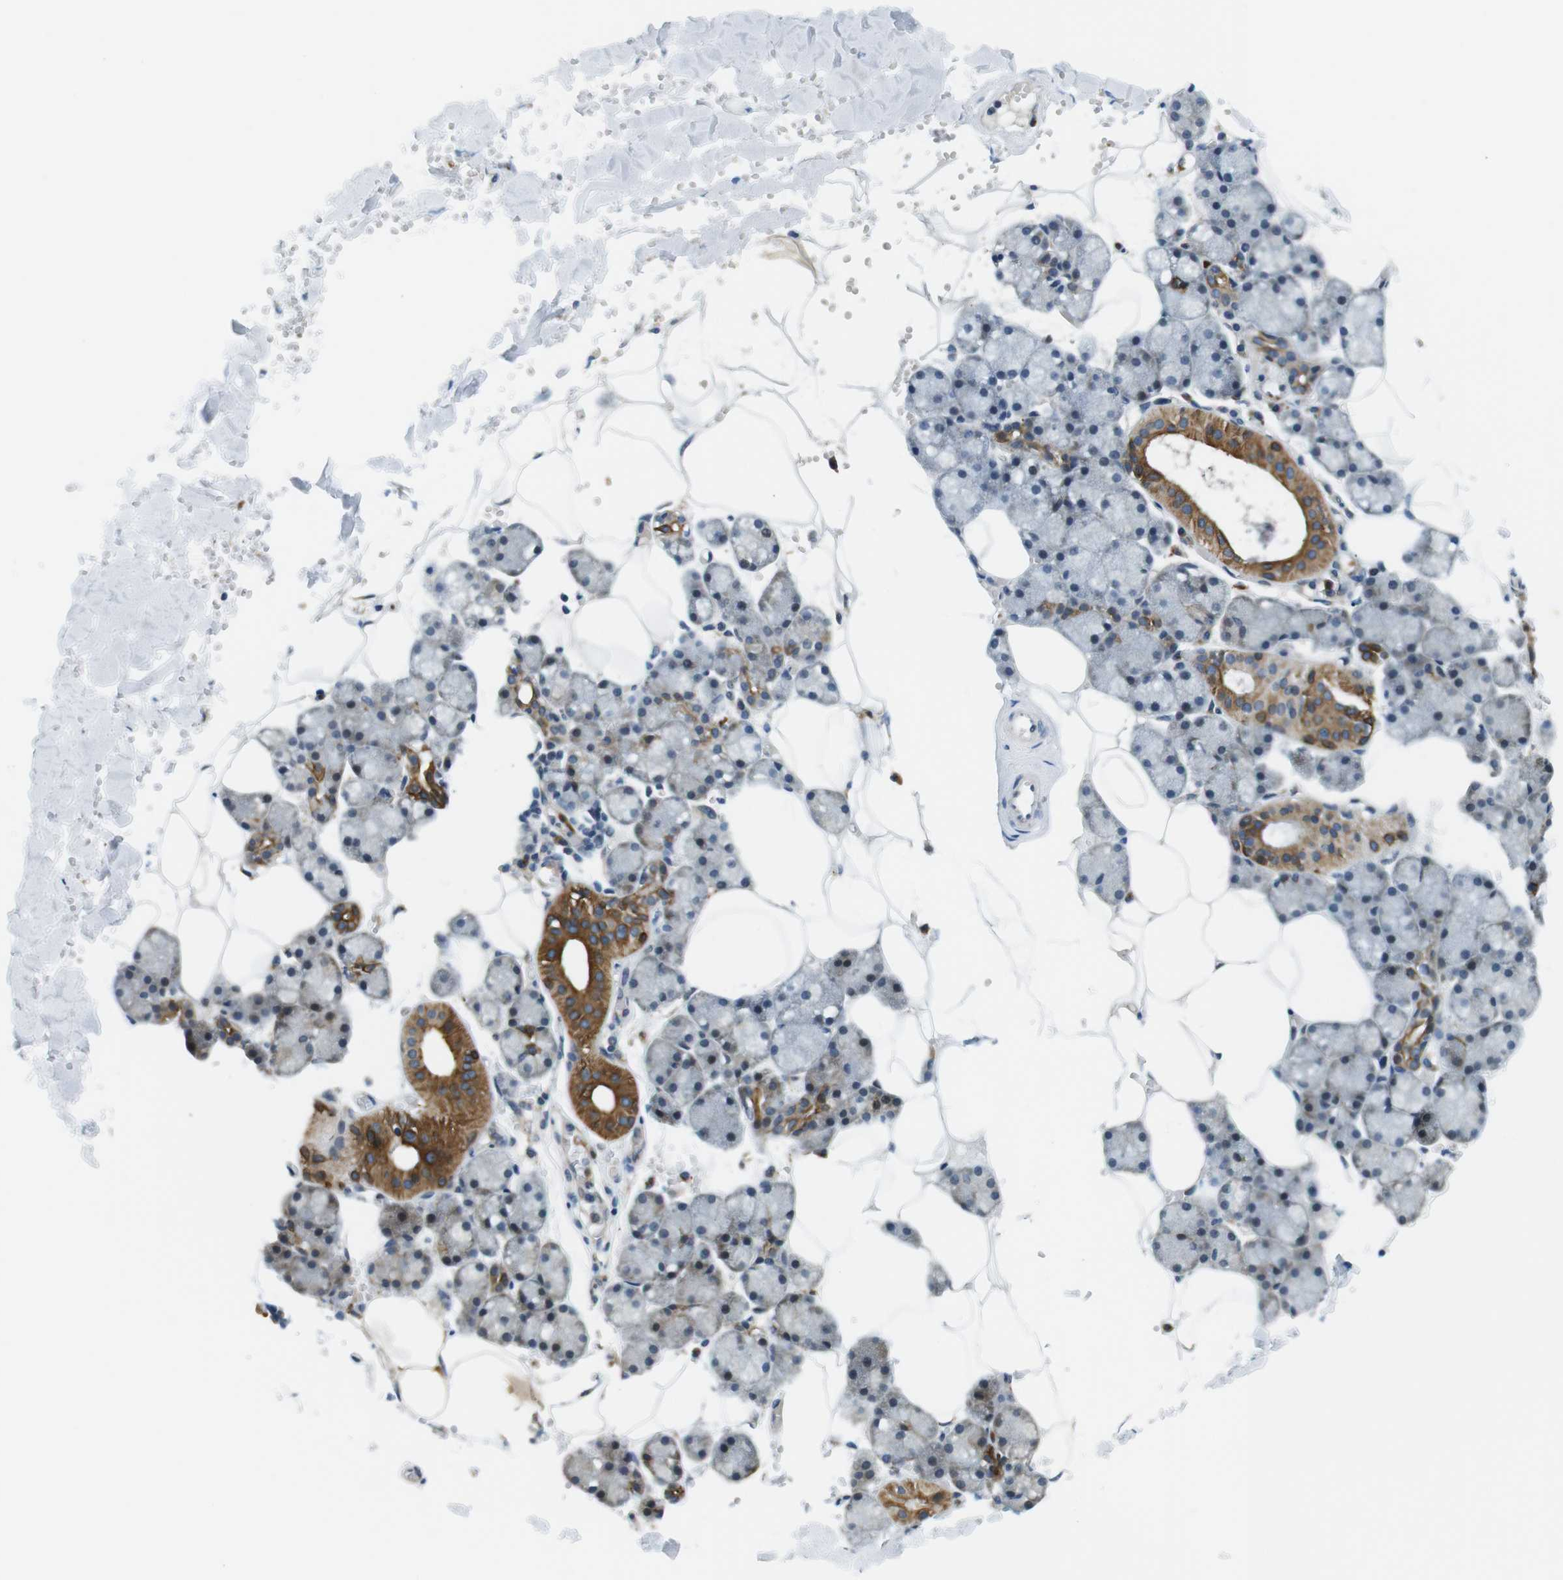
{"staining": {"intensity": "strong", "quantity": "25%-75%", "location": "cytoplasmic/membranous"}, "tissue": "salivary gland", "cell_type": "Glandular cells", "image_type": "normal", "snomed": [{"axis": "morphology", "description": "Normal tissue, NOS"}, {"axis": "topography", "description": "Salivary gland"}], "caption": "This is a photomicrograph of immunohistochemistry (IHC) staining of benign salivary gland, which shows strong expression in the cytoplasmic/membranous of glandular cells.", "gene": "ZDHHC3", "patient": {"sex": "male", "age": 62}}